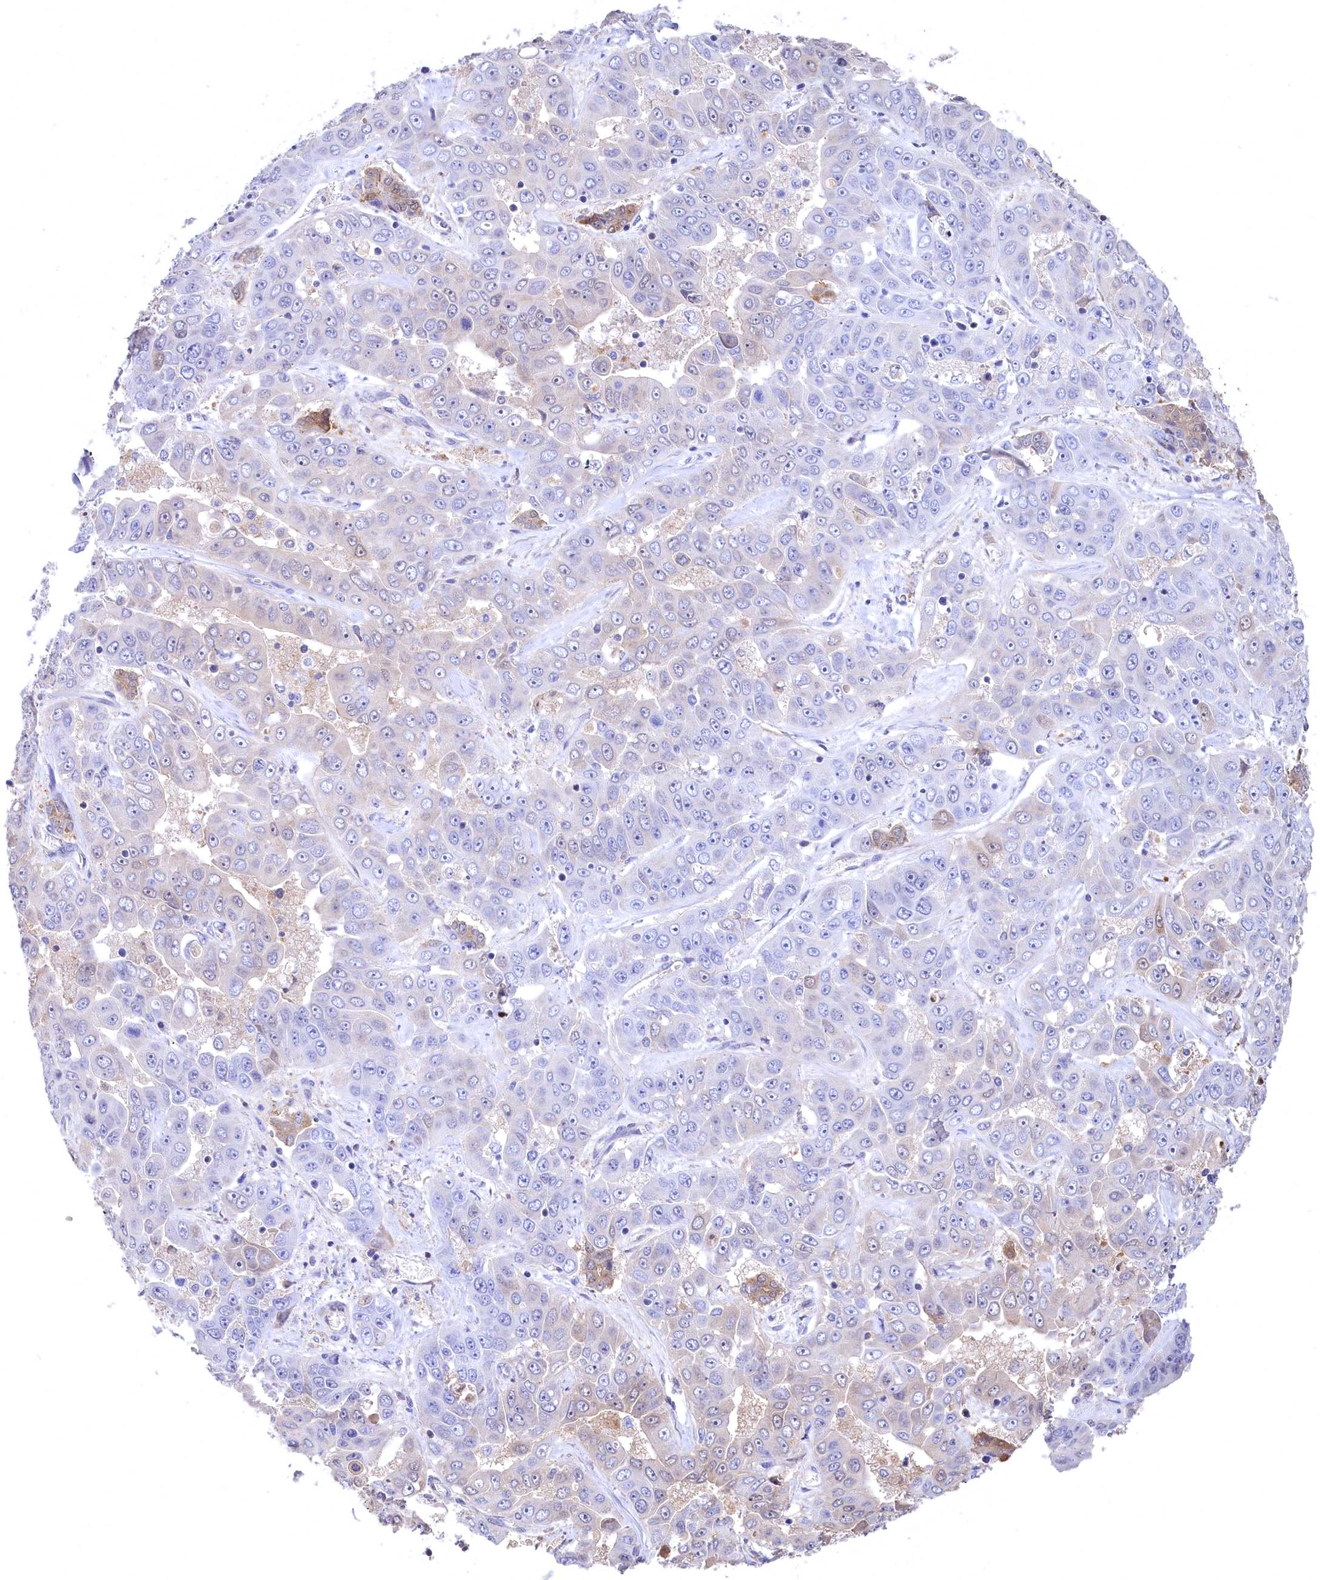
{"staining": {"intensity": "negative", "quantity": "none", "location": "none"}, "tissue": "liver cancer", "cell_type": "Tumor cells", "image_type": "cancer", "snomed": [{"axis": "morphology", "description": "Cholangiocarcinoma"}, {"axis": "topography", "description": "Liver"}], "caption": "Immunohistochemistry histopathology image of human liver cancer stained for a protein (brown), which shows no staining in tumor cells.", "gene": "C11orf54", "patient": {"sex": "female", "age": 52}}